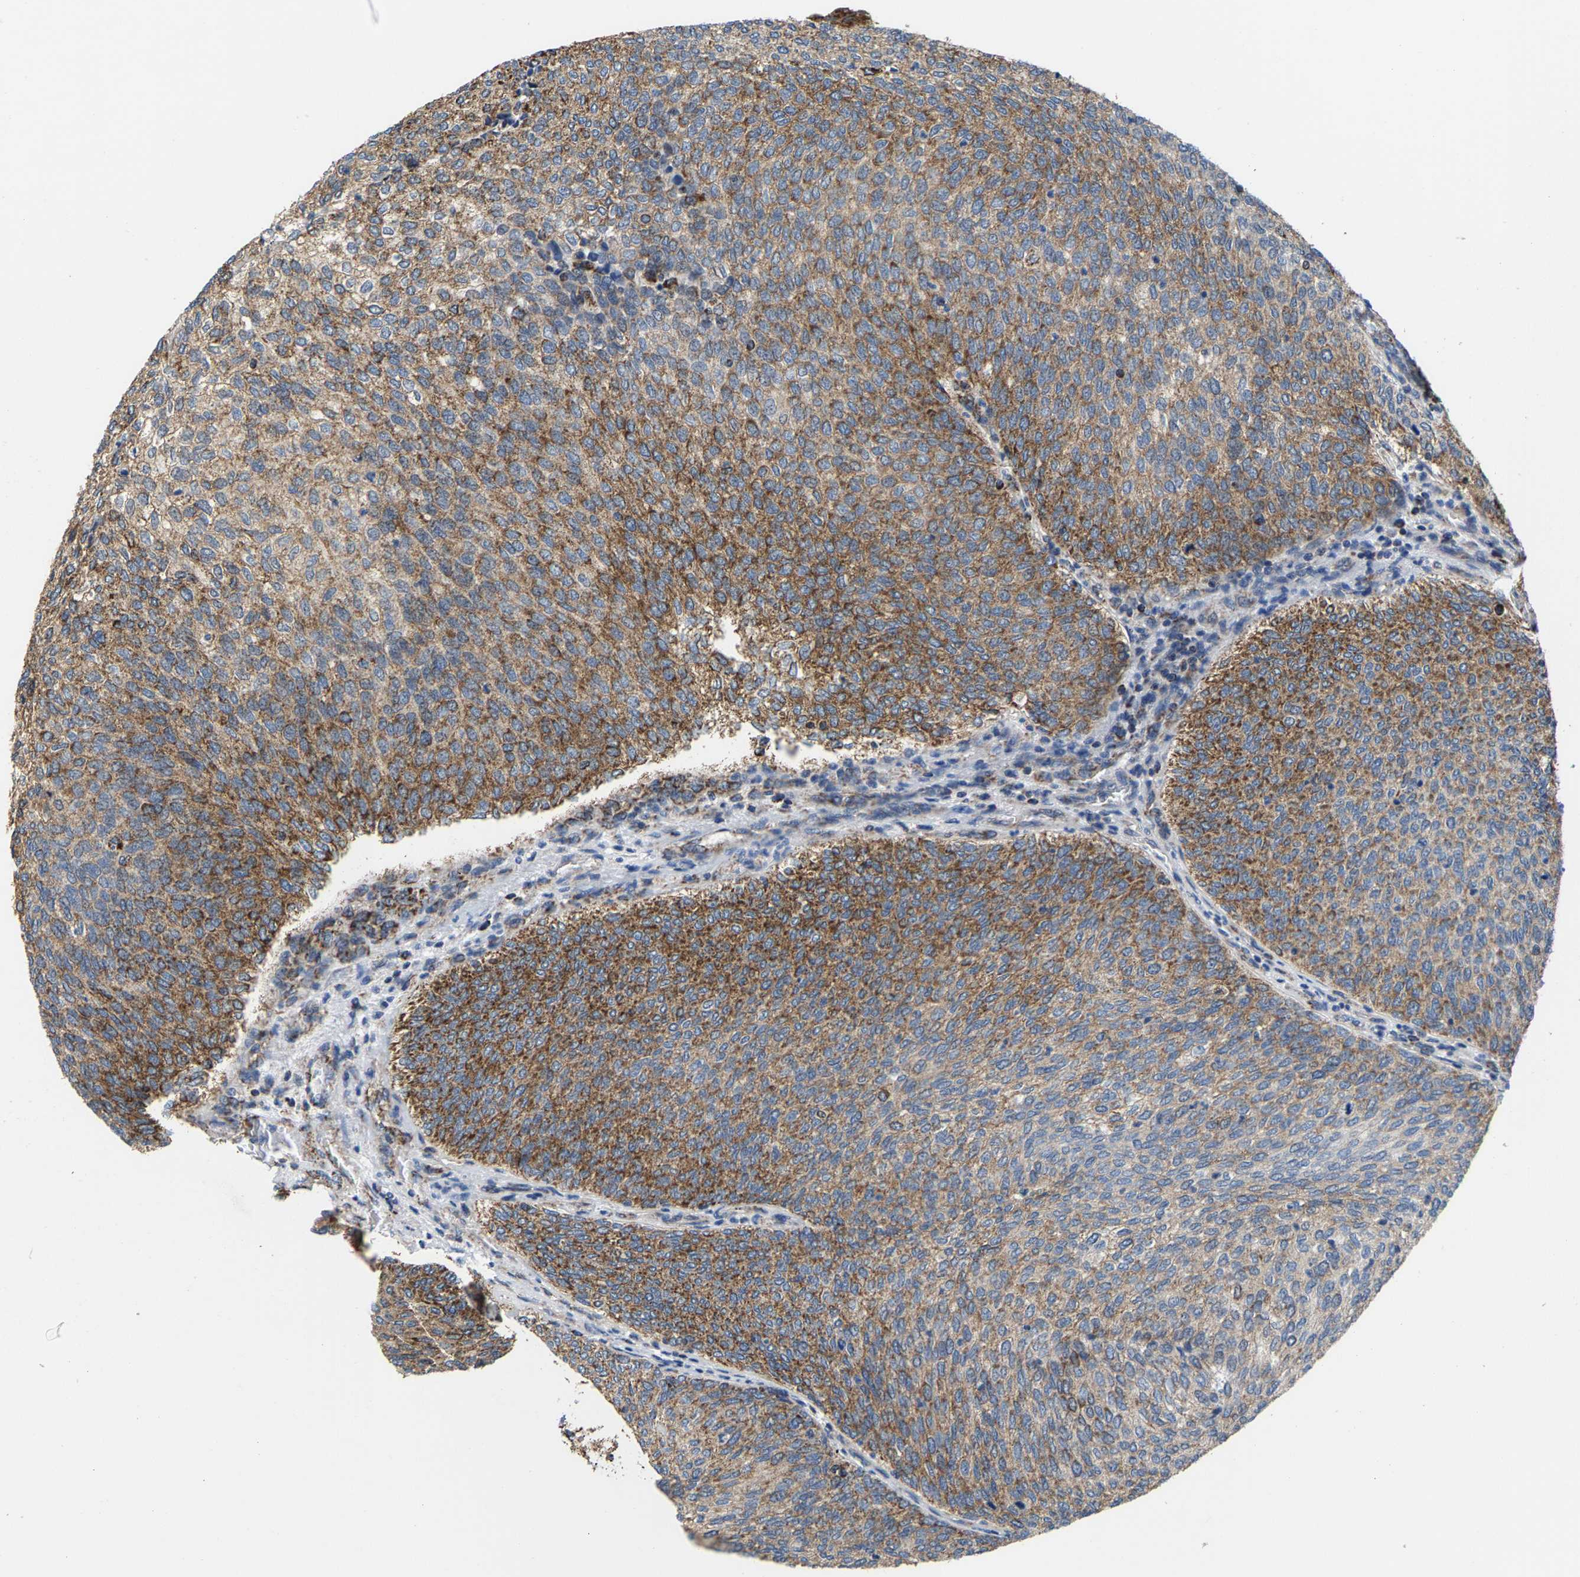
{"staining": {"intensity": "moderate", "quantity": ">75%", "location": "cytoplasmic/membranous"}, "tissue": "urothelial cancer", "cell_type": "Tumor cells", "image_type": "cancer", "snomed": [{"axis": "morphology", "description": "Urothelial carcinoma, Low grade"}, {"axis": "topography", "description": "Urinary bladder"}], "caption": "This micrograph shows IHC staining of low-grade urothelial carcinoma, with medium moderate cytoplasmic/membranous expression in about >75% of tumor cells.", "gene": "SHMT2", "patient": {"sex": "female", "age": 79}}